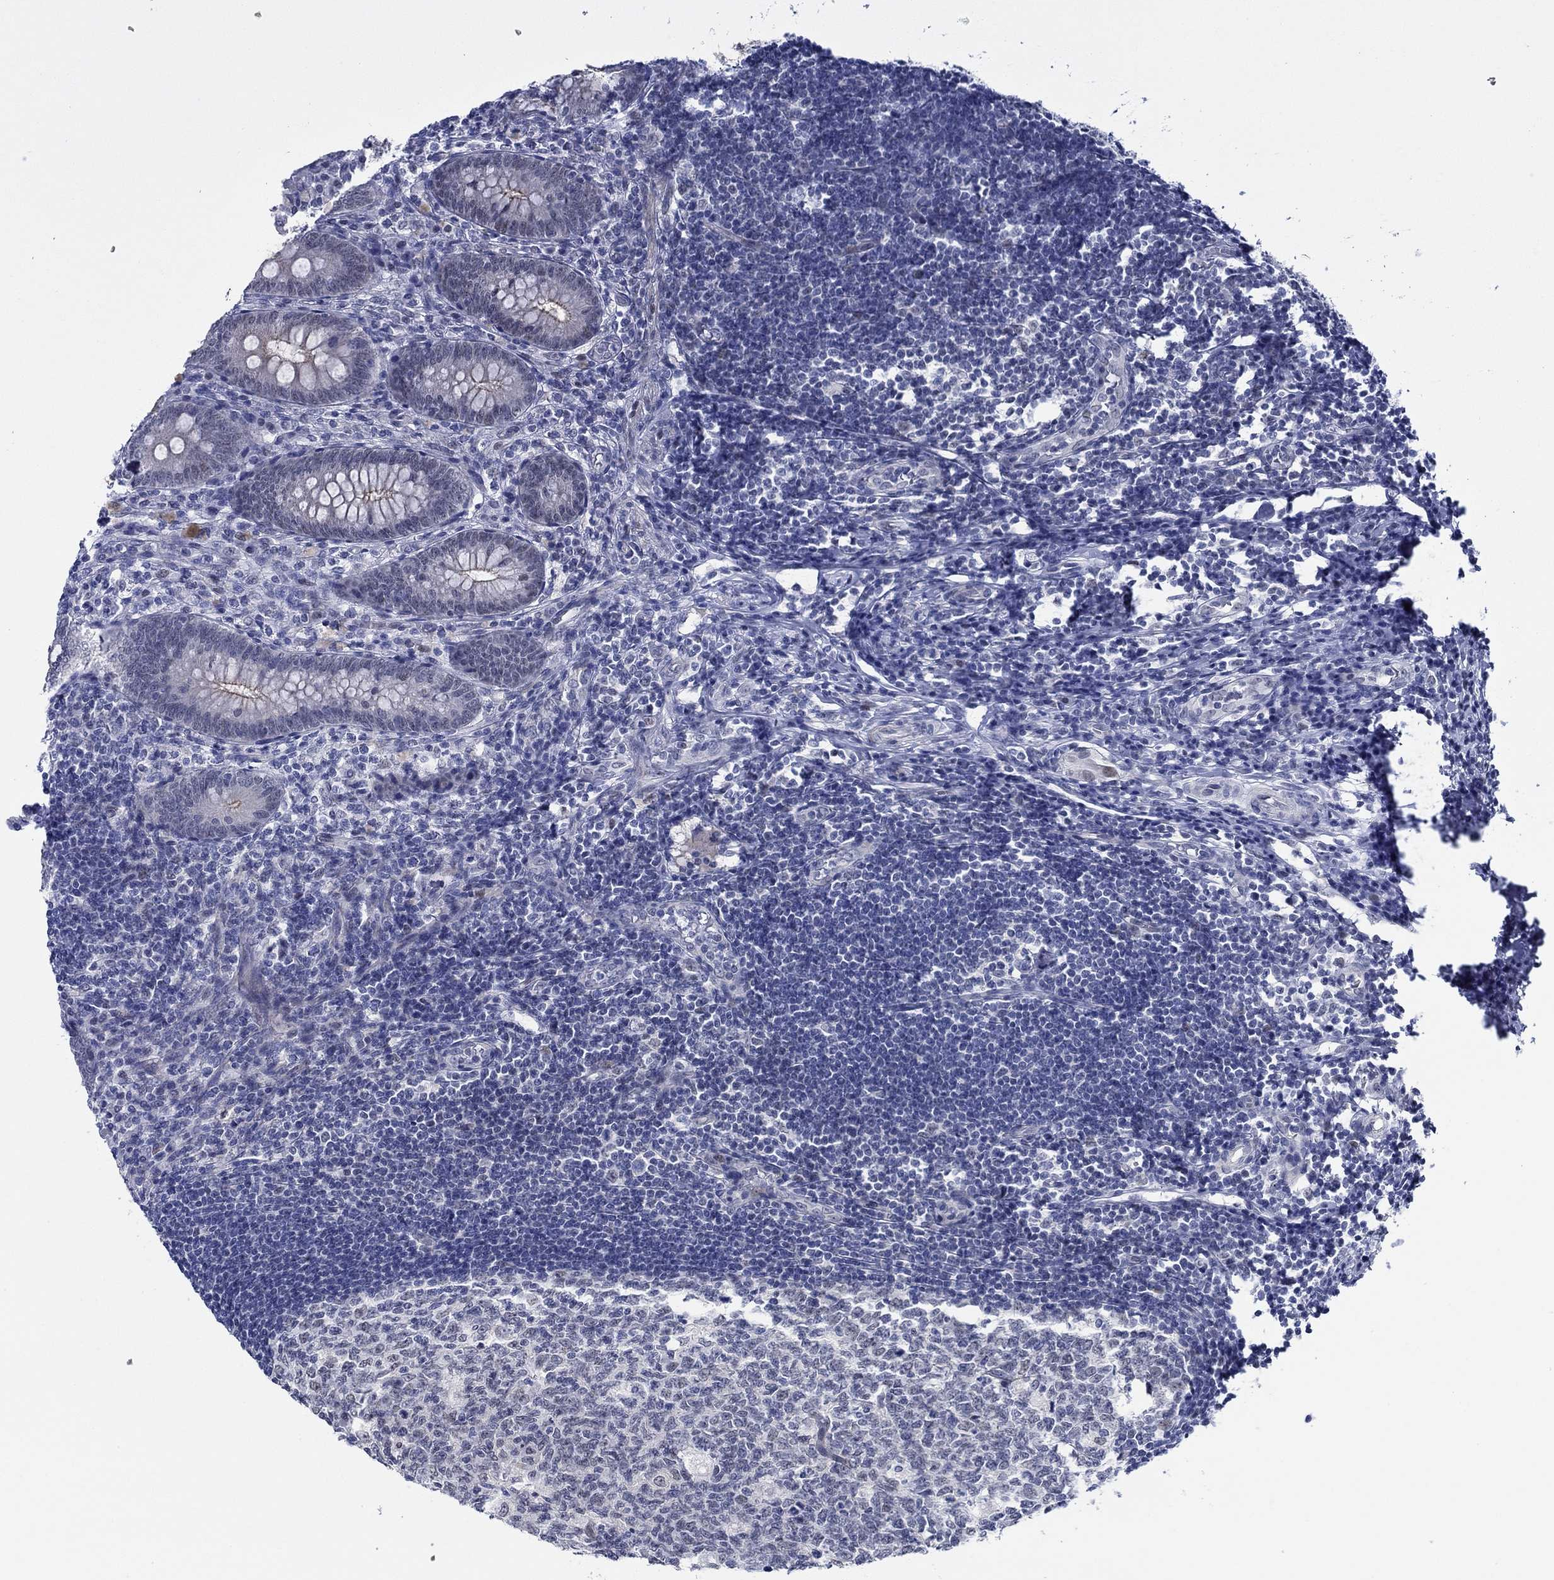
{"staining": {"intensity": "weak", "quantity": "<25%", "location": "cytoplasmic/membranous"}, "tissue": "appendix", "cell_type": "Glandular cells", "image_type": "normal", "snomed": [{"axis": "morphology", "description": "Normal tissue, NOS"}, {"axis": "morphology", "description": "Inflammation, NOS"}, {"axis": "topography", "description": "Appendix"}], "caption": "Protein analysis of benign appendix reveals no significant positivity in glandular cells.", "gene": "SLC34A1", "patient": {"sex": "male", "age": 16}}